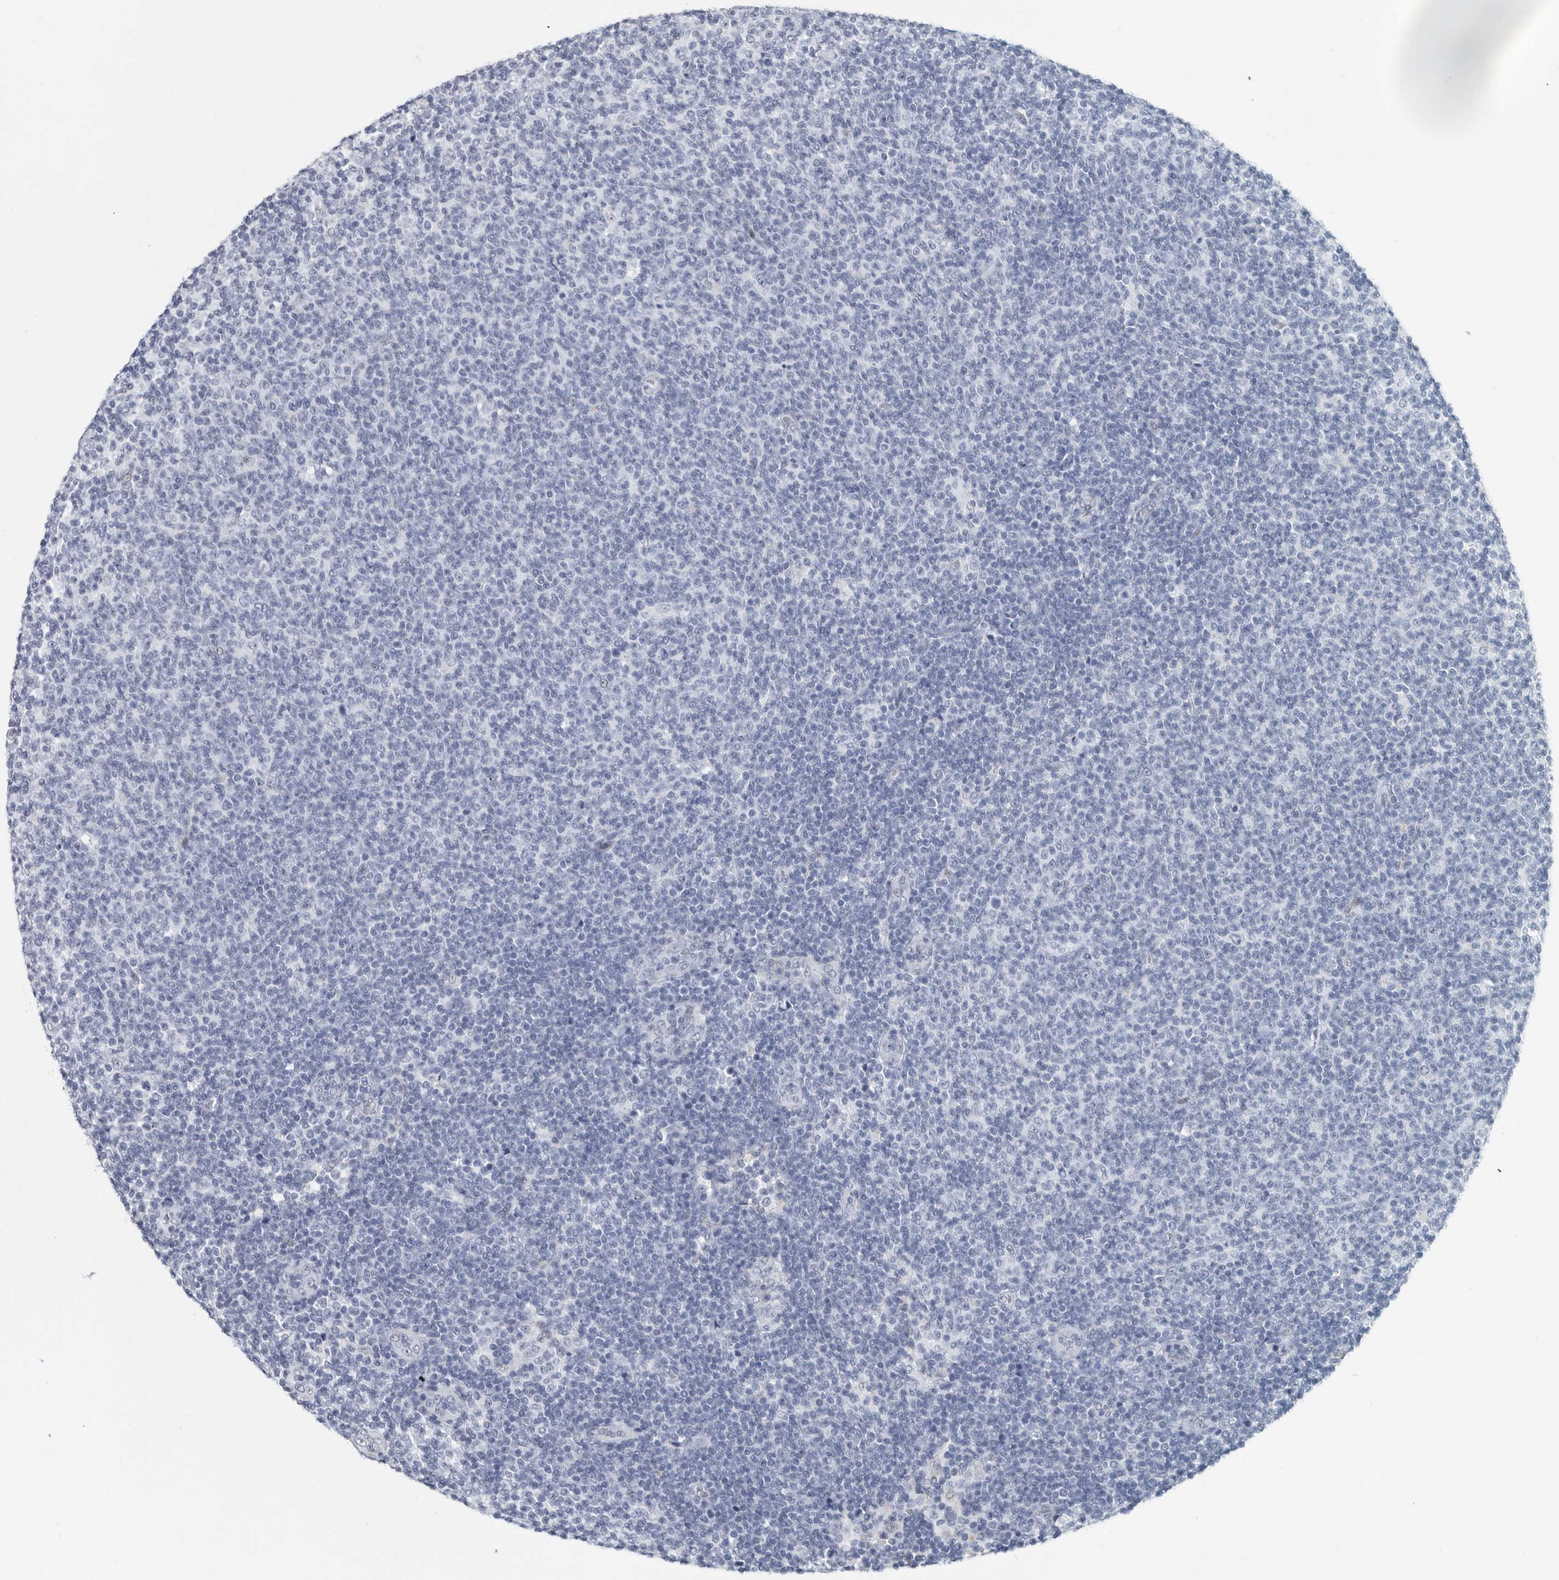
{"staining": {"intensity": "negative", "quantity": "none", "location": "none"}, "tissue": "lymphoma", "cell_type": "Tumor cells", "image_type": "cancer", "snomed": [{"axis": "morphology", "description": "Malignant lymphoma, non-Hodgkin's type, Low grade"}, {"axis": "topography", "description": "Lymph node"}], "caption": "DAB (3,3'-diaminobenzidine) immunohistochemical staining of human low-grade malignant lymphoma, non-Hodgkin's type displays no significant expression in tumor cells.", "gene": "WRAP73", "patient": {"sex": "male", "age": 66}}